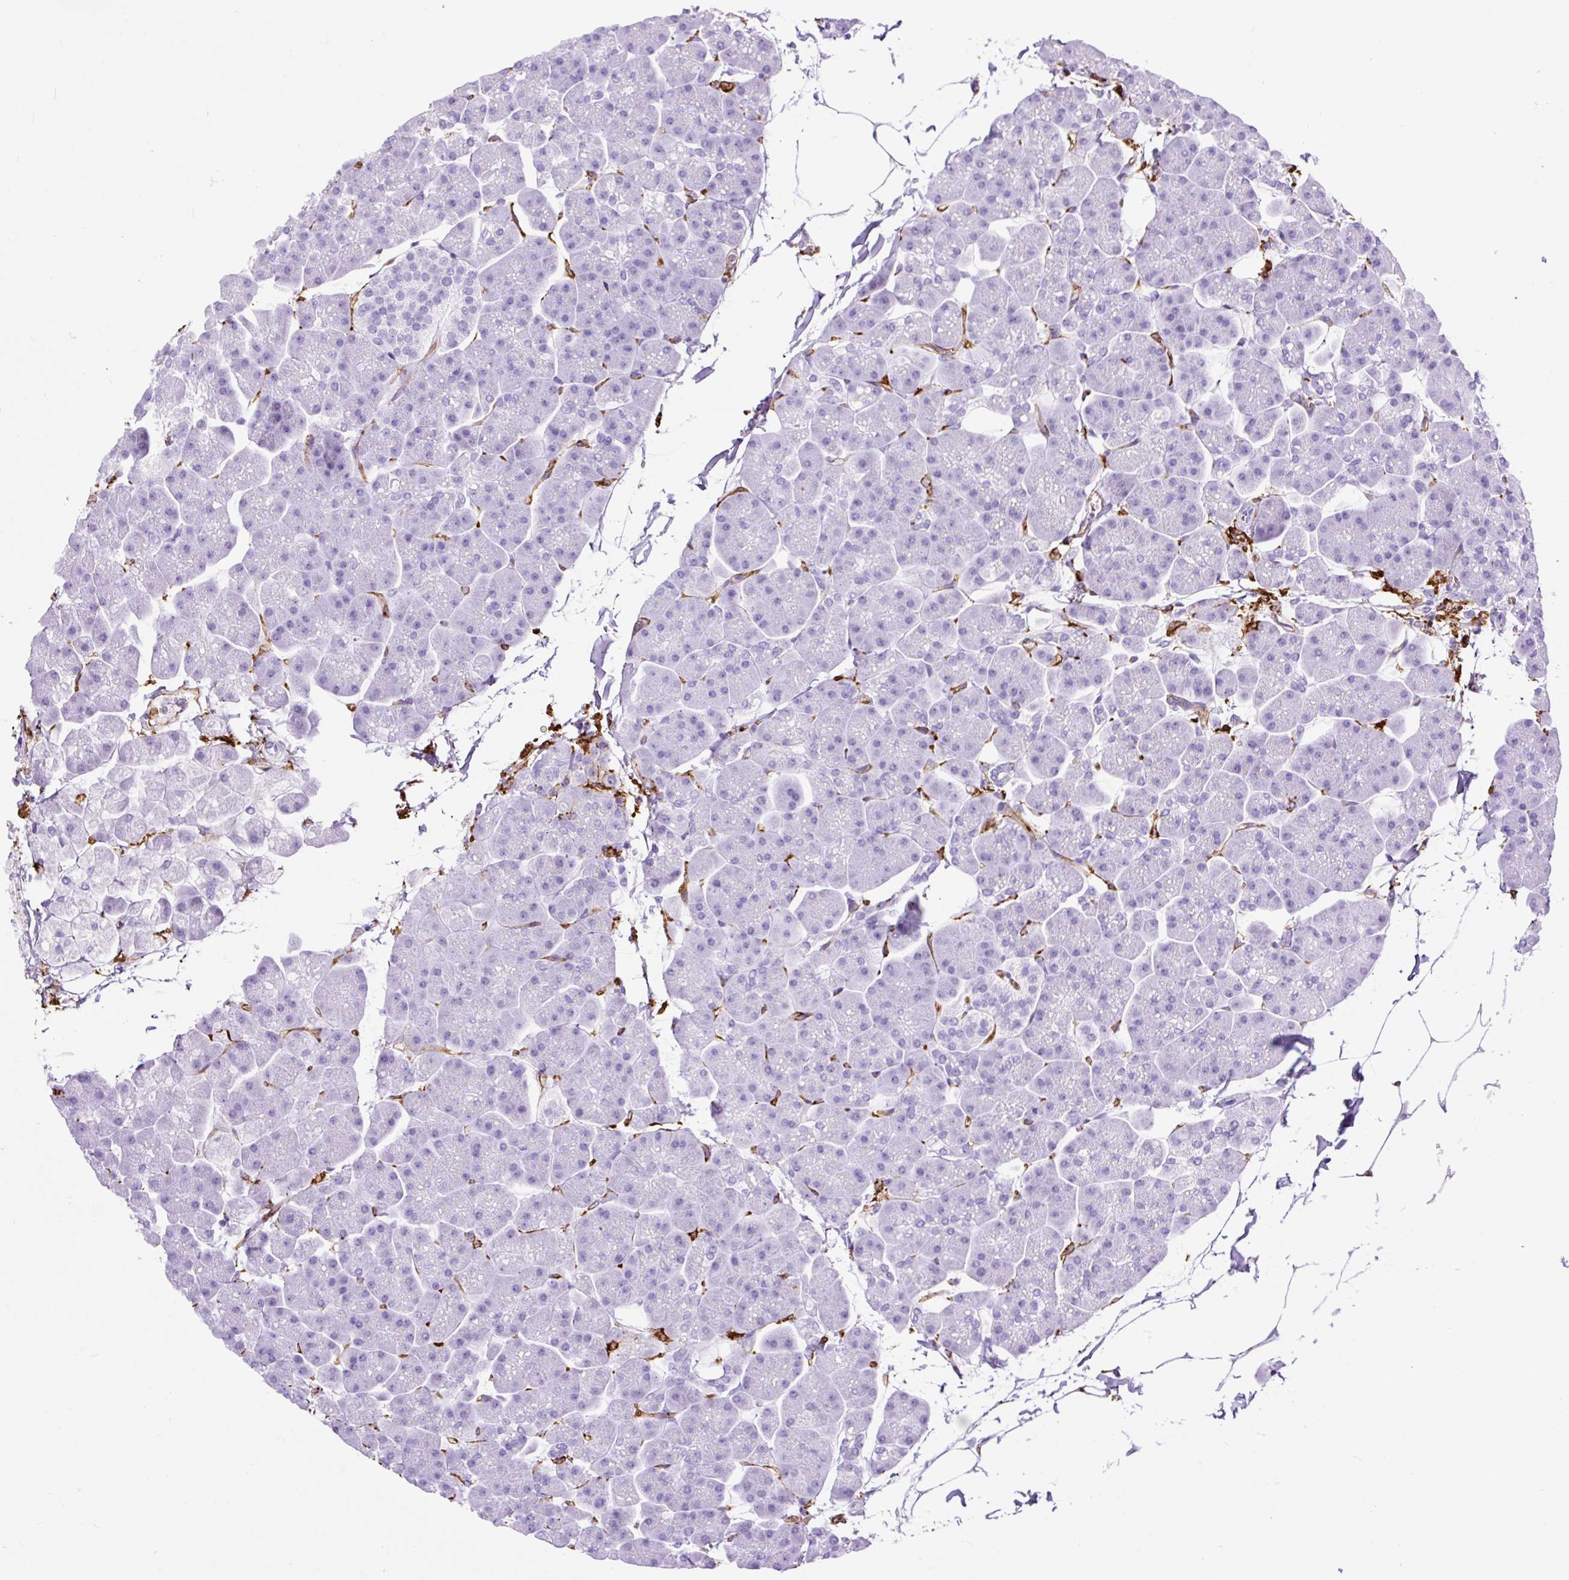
{"staining": {"intensity": "negative", "quantity": "none", "location": "none"}, "tissue": "pancreas", "cell_type": "Exocrine glandular cells", "image_type": "normal", "snomed": [{"axis": "morphology", "description": "Normal tissue, NOS"}, {"axis": "topography", "description": "Pancreas"}], "caption": "Immunohistochemical staining of unremarkable pancreas reveals no significant positivity in exocrine glandular cells. Brightfield microscopy of immunohistochemistry (IHC) stained with DAB (3,3'-diaminobenzidine) (brown) and hematoxylin (blue), captured at high magnification.", "gene": "HLA", "patient": {"sex": "male", "age": 35}}